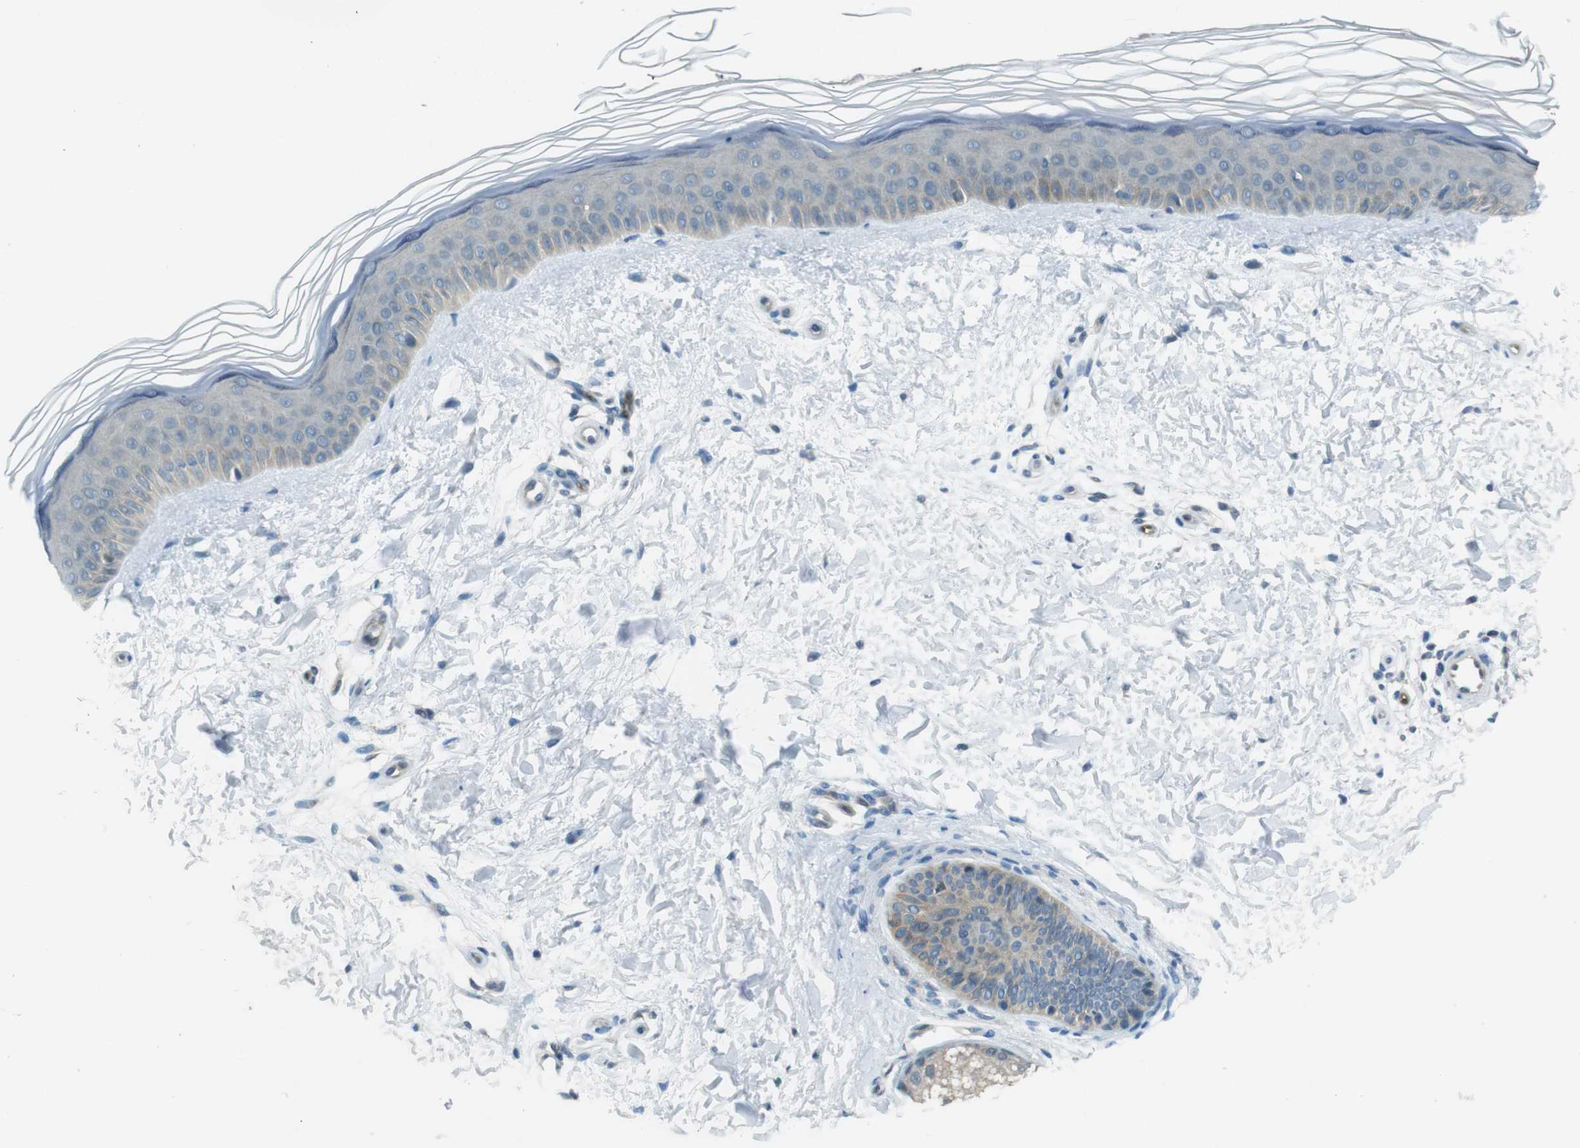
{"staining": {"intensity": "negative", "quantity": "none", "location": "none"}, "tissue": "skin", "cell_type": "Fibroblasts", "image_type": "normal", "snomed": [{"axis": "morphology", "description": "Normal tissue, NOS"}, {"axis": "topography", "description": "Skin"}], "caption": "Human skin stained for a protein using IHC displays no staining in fibroblasts.", "gene": "MFAP3", "patient": {"sex": "female", "age": 19}}